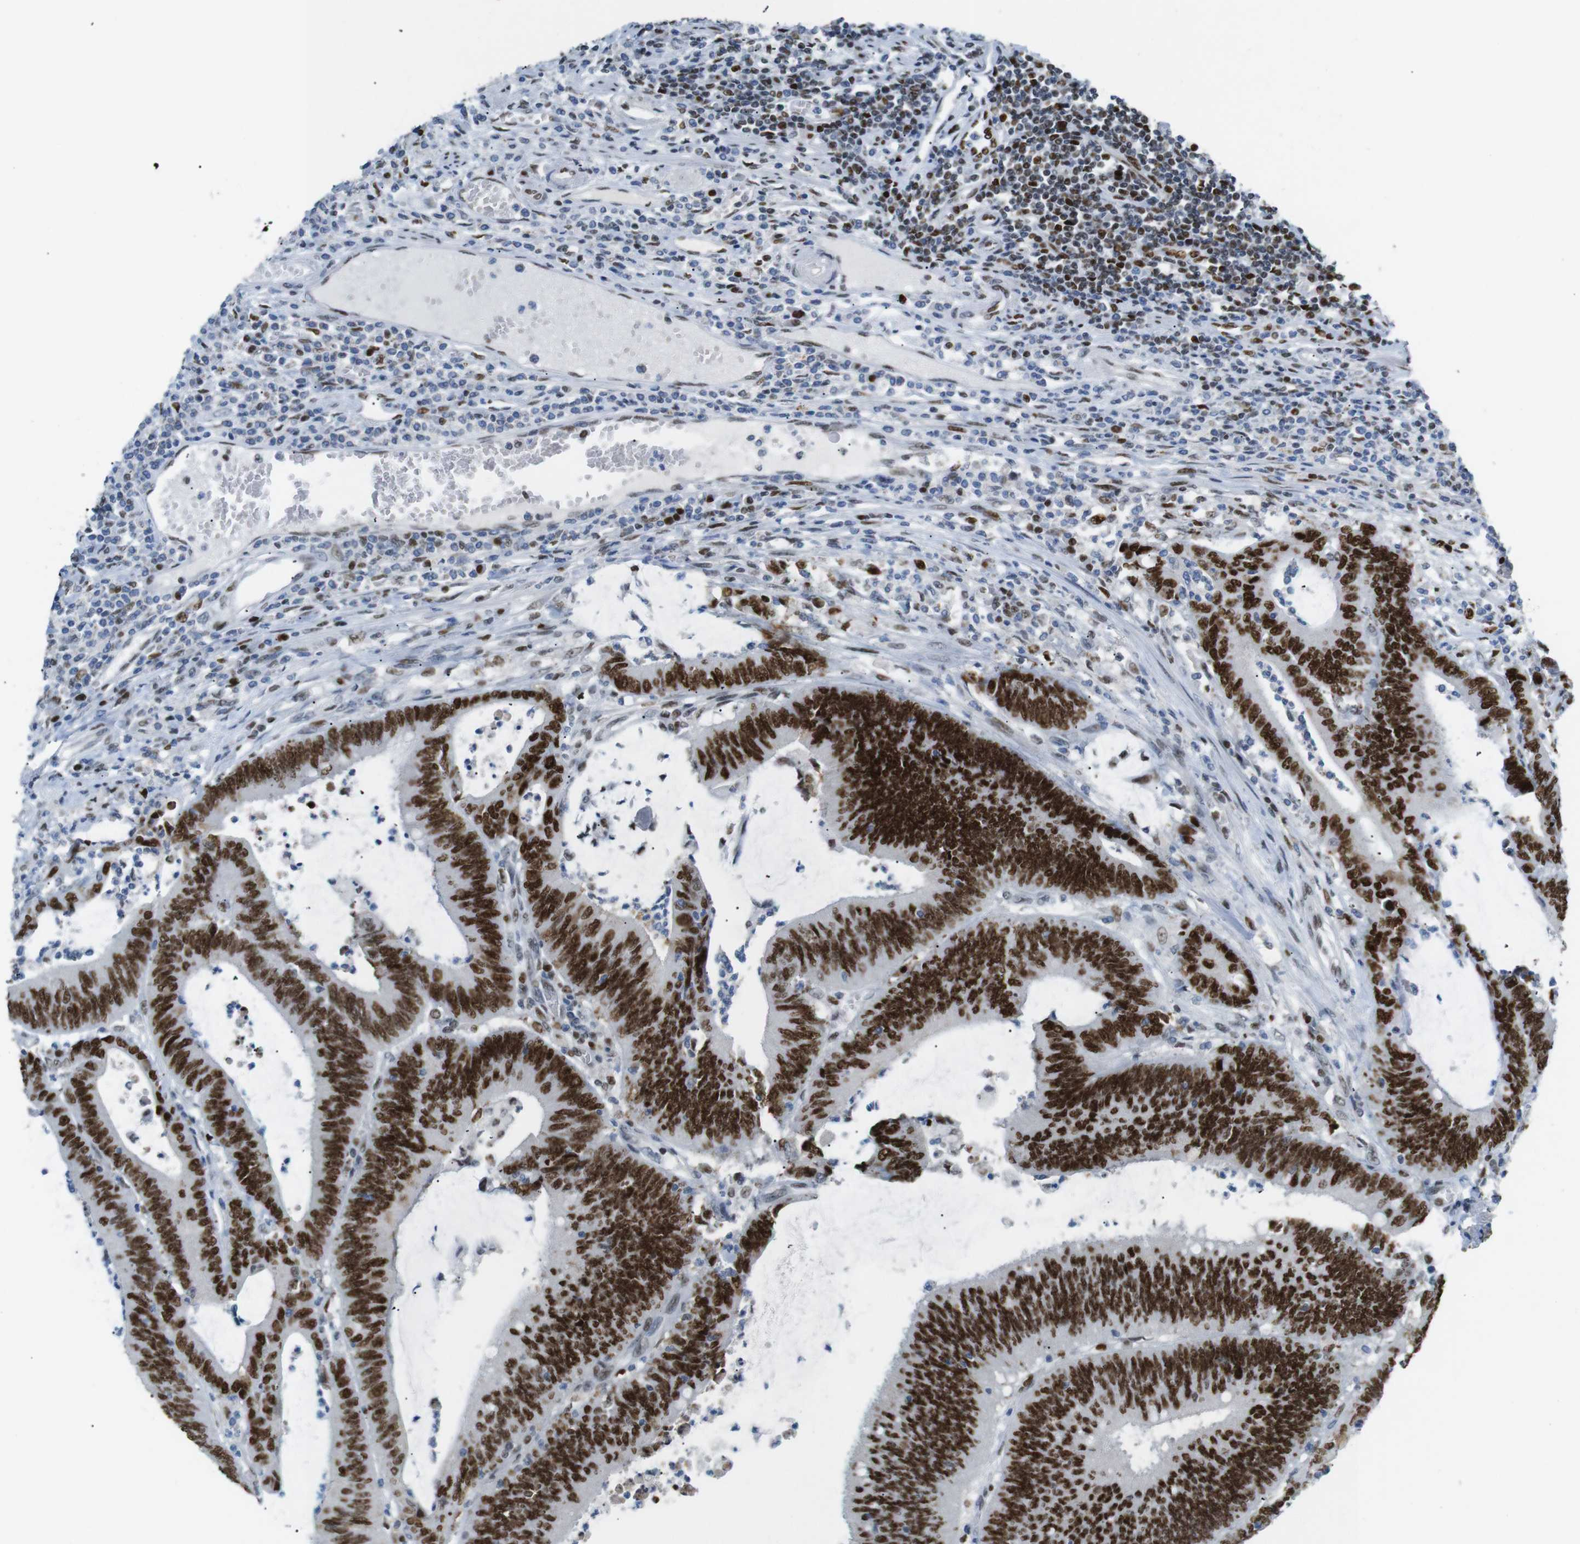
{"staining": {"intensity": "strong", "quantity": ">75%", "location": "nuclear"}, "tissue": "colorectal cancer", "cell_type": "Tumor cells", "image_type": "cancer", "snomed": [{"axis": "morphology", "description": "Adenocarcinoma, NOS"}, {"axis": "topography", "description": "Rectum"}], "caption": "Human adenocarcinoma (colorectal) stained with a protein marker shows strong staining in tumor cells.", "gene": "RIOX2", "patient": {"sex": "female", "age": 66}}